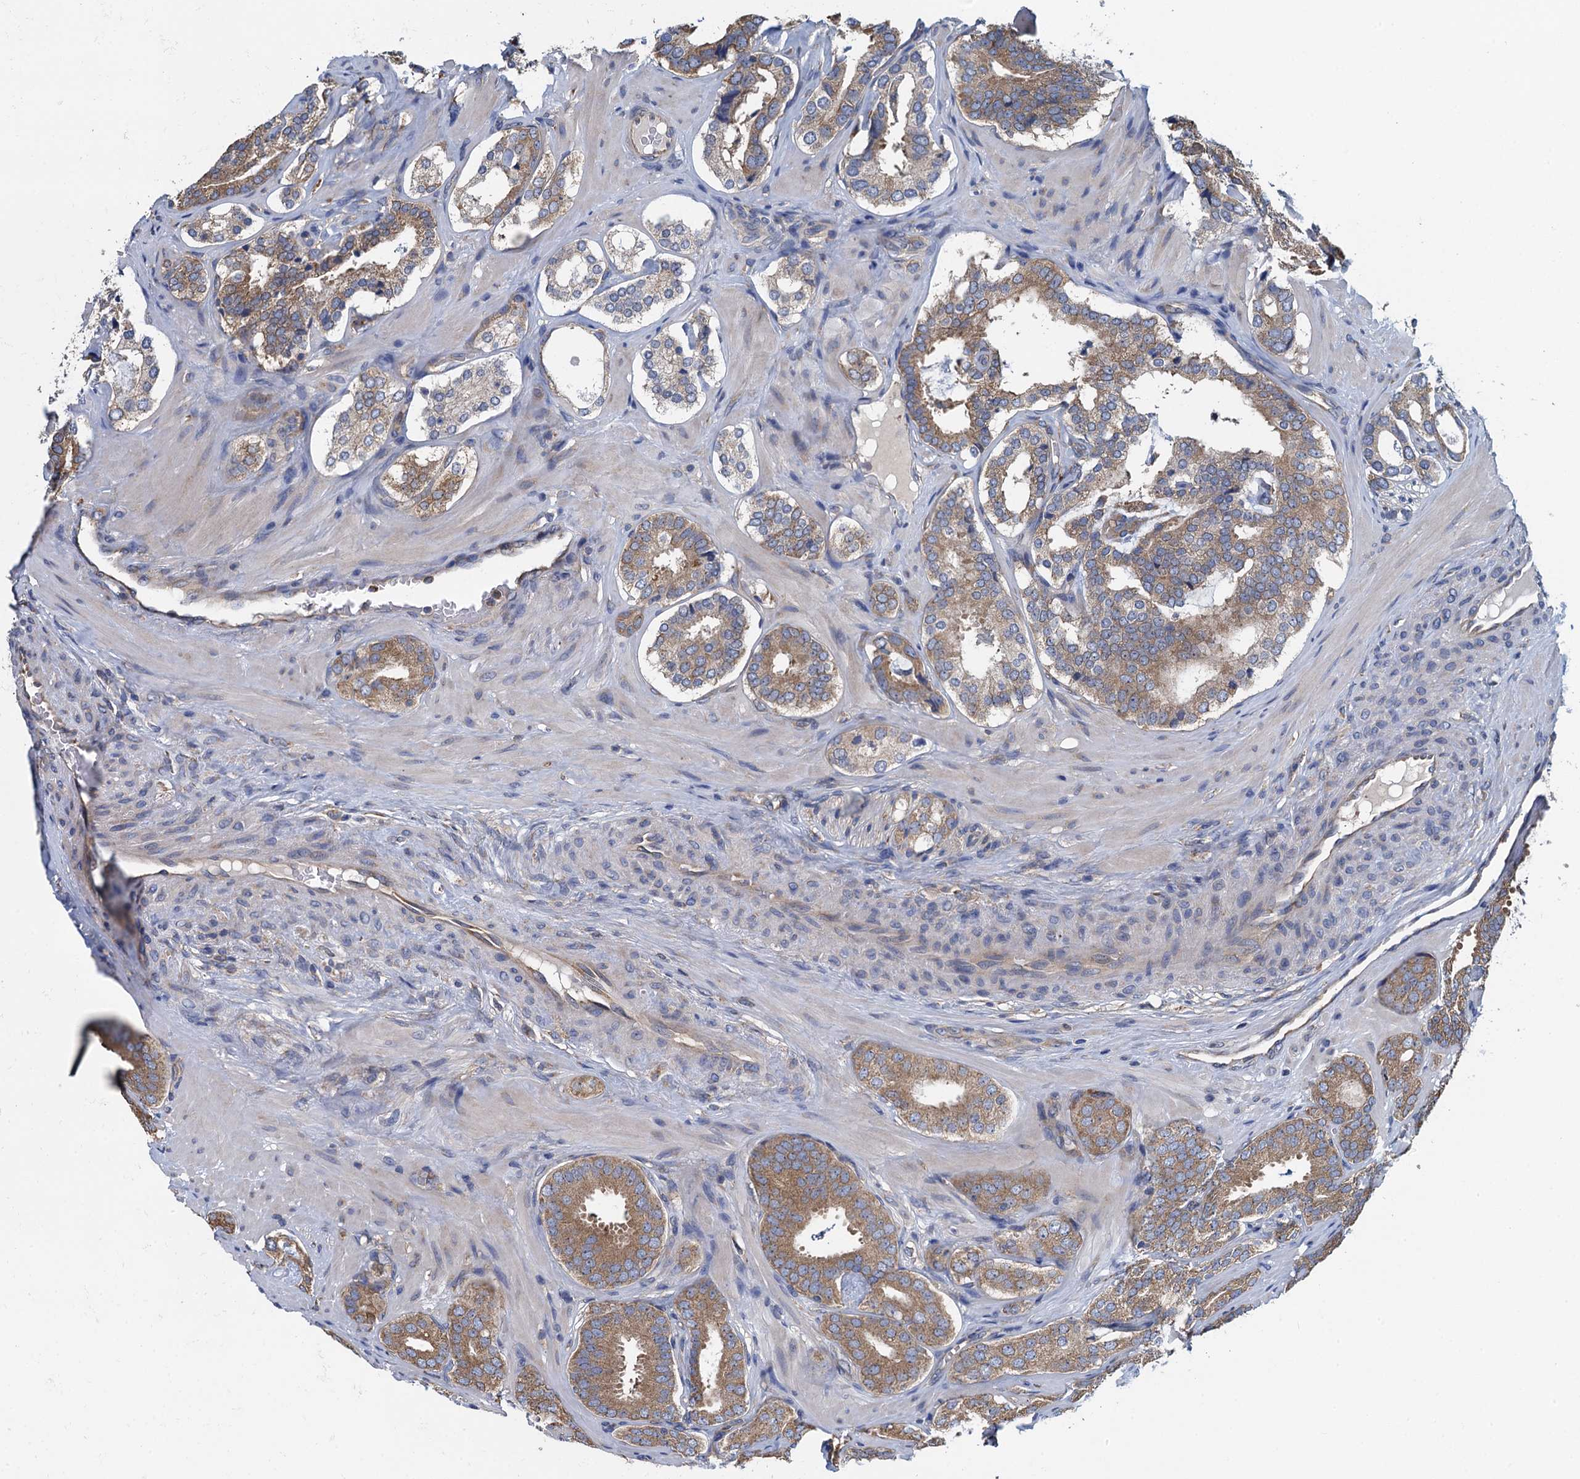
{"staining": {"intensity": "moderate", "quantity": ">75%", "location": "cytoplasmic/membranous"}, "tissue": "prostate cancer", "cell_type": "Tumor cells", "image_type": "cancer", "snomed": [{"axis": "morphology", "description": "Adenocarcinoma, High grade"}, {"axis": "topography", "description": "Prostate"}], "caption": "Prostate cancer tissue displays moderate cytoplasmic/membranous staining in approximately >75% of tumor cells", "gene": "ADCY9", "patient": {"sex": "male", "age": 63}}